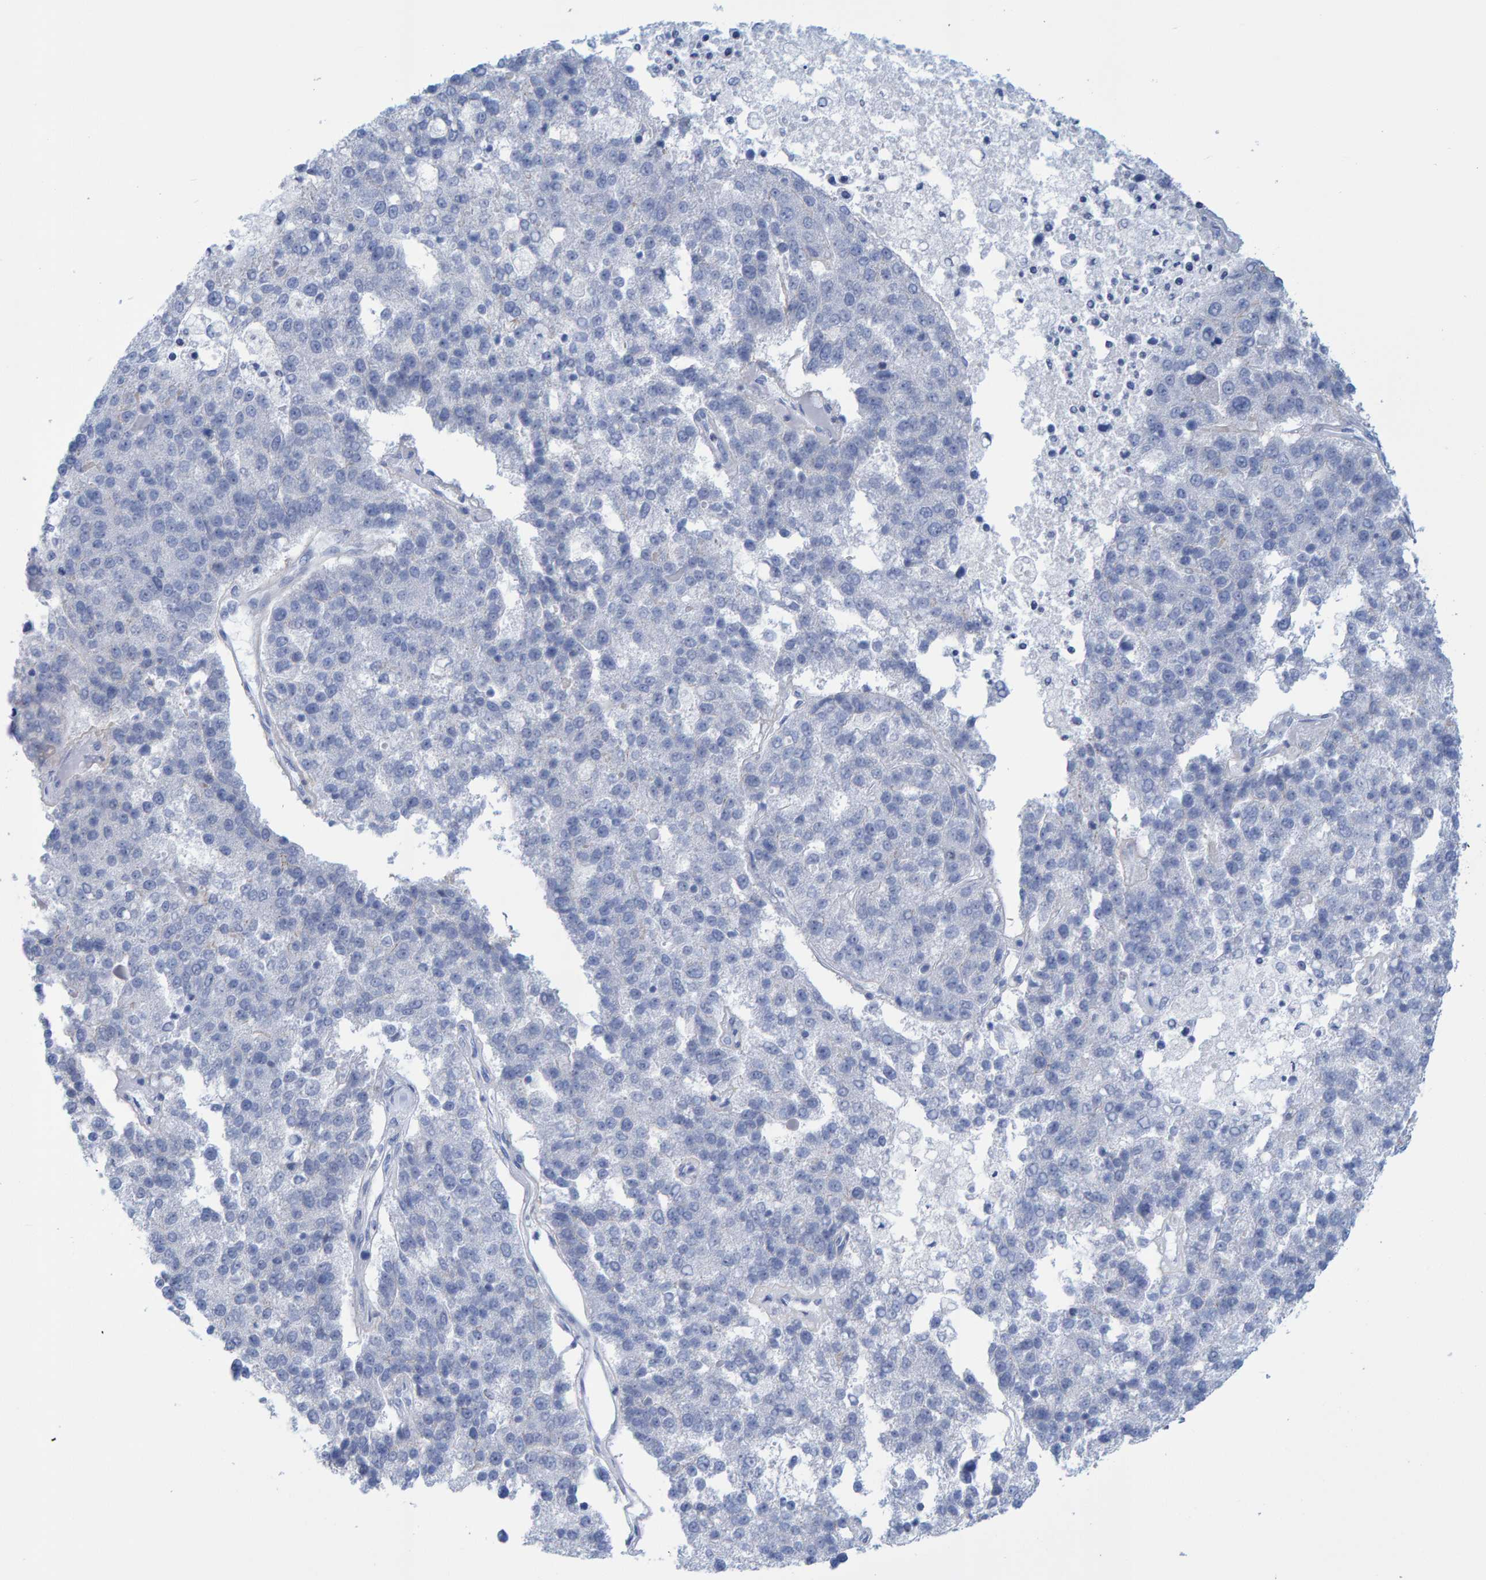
{"staining": {"intensity": "negative", "quantity": "none", "location": "none"}, "tissue": "pancreatic cancer", "cell_type": "Tumor cells", "image_type": "cancer", "snomed": [{"axis": "morphology", "description": "Adenocarcinoma, NOS"}, {"axis": "topography", "description": "Pancreas"}], "caption": "Image shows no protein expression in tumor cells of pancreatic adenocarcinoma tissue. The staining was performed using DAB (3,3'-diaminobenzidine) to visualize the protein expression in brown, while the nuclei were stained in blue with hematoxylin (Magnification: 20x).", "gene": "JAKMIP3", "patient": {"sex": "female", "age": 61}}